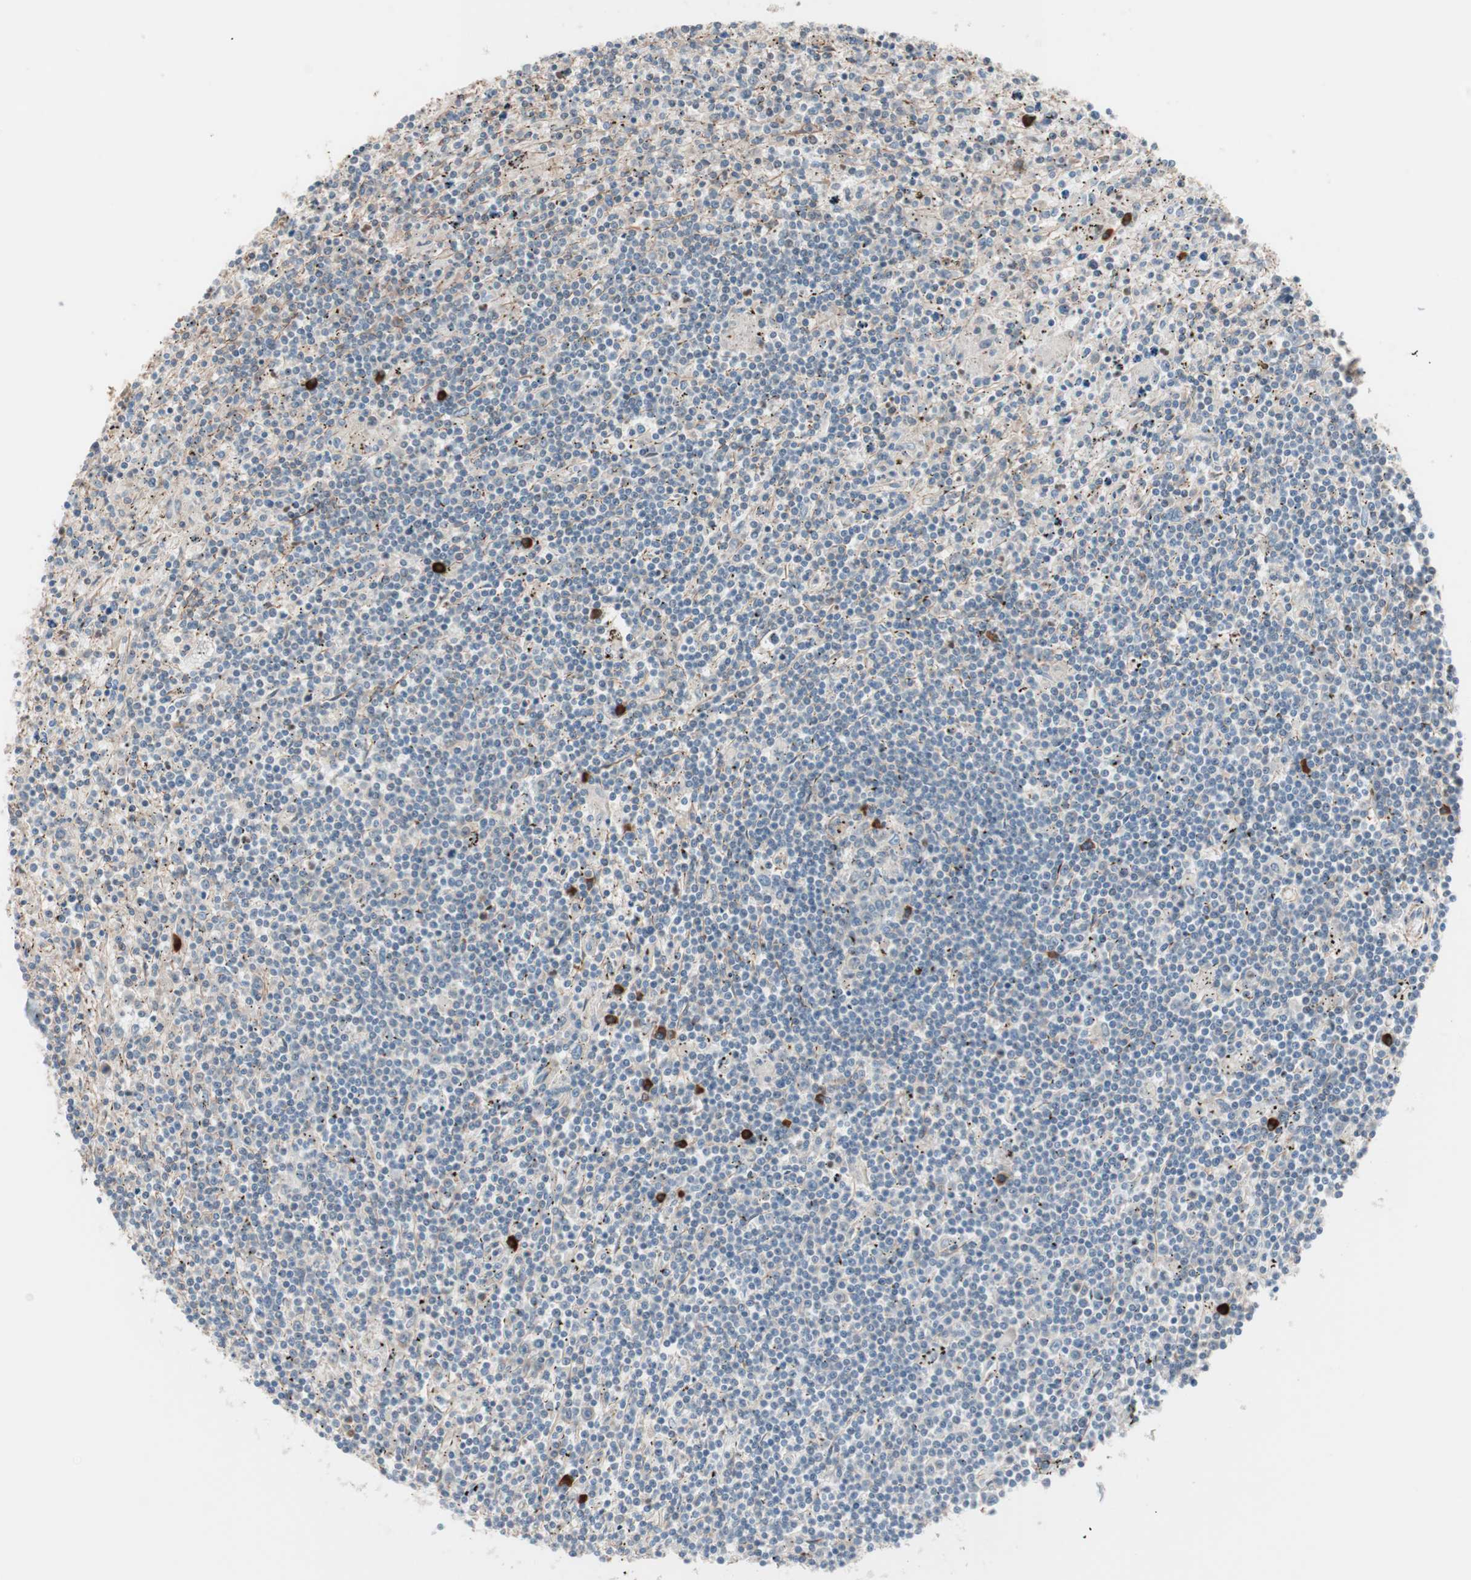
{"staining": {"intensity": "negative", "quantity": "none", "location": "none"}, "tissue": "lymphoma", "cell_type": "Tumor cells", "image_type": "cancer", "snomed": [{"axis": "morphology", "description": "Malignant lymphoma, non-Hodgkin's type, Low grade"}, {"axis": "topography", "description": "Spleen"}], "caption": "DAB immunohistochemical staining of human lymphoma displays no significant staining in tumor cells.", "gene": "ALG5", "patient": {"sex": "male", "age": 76}}